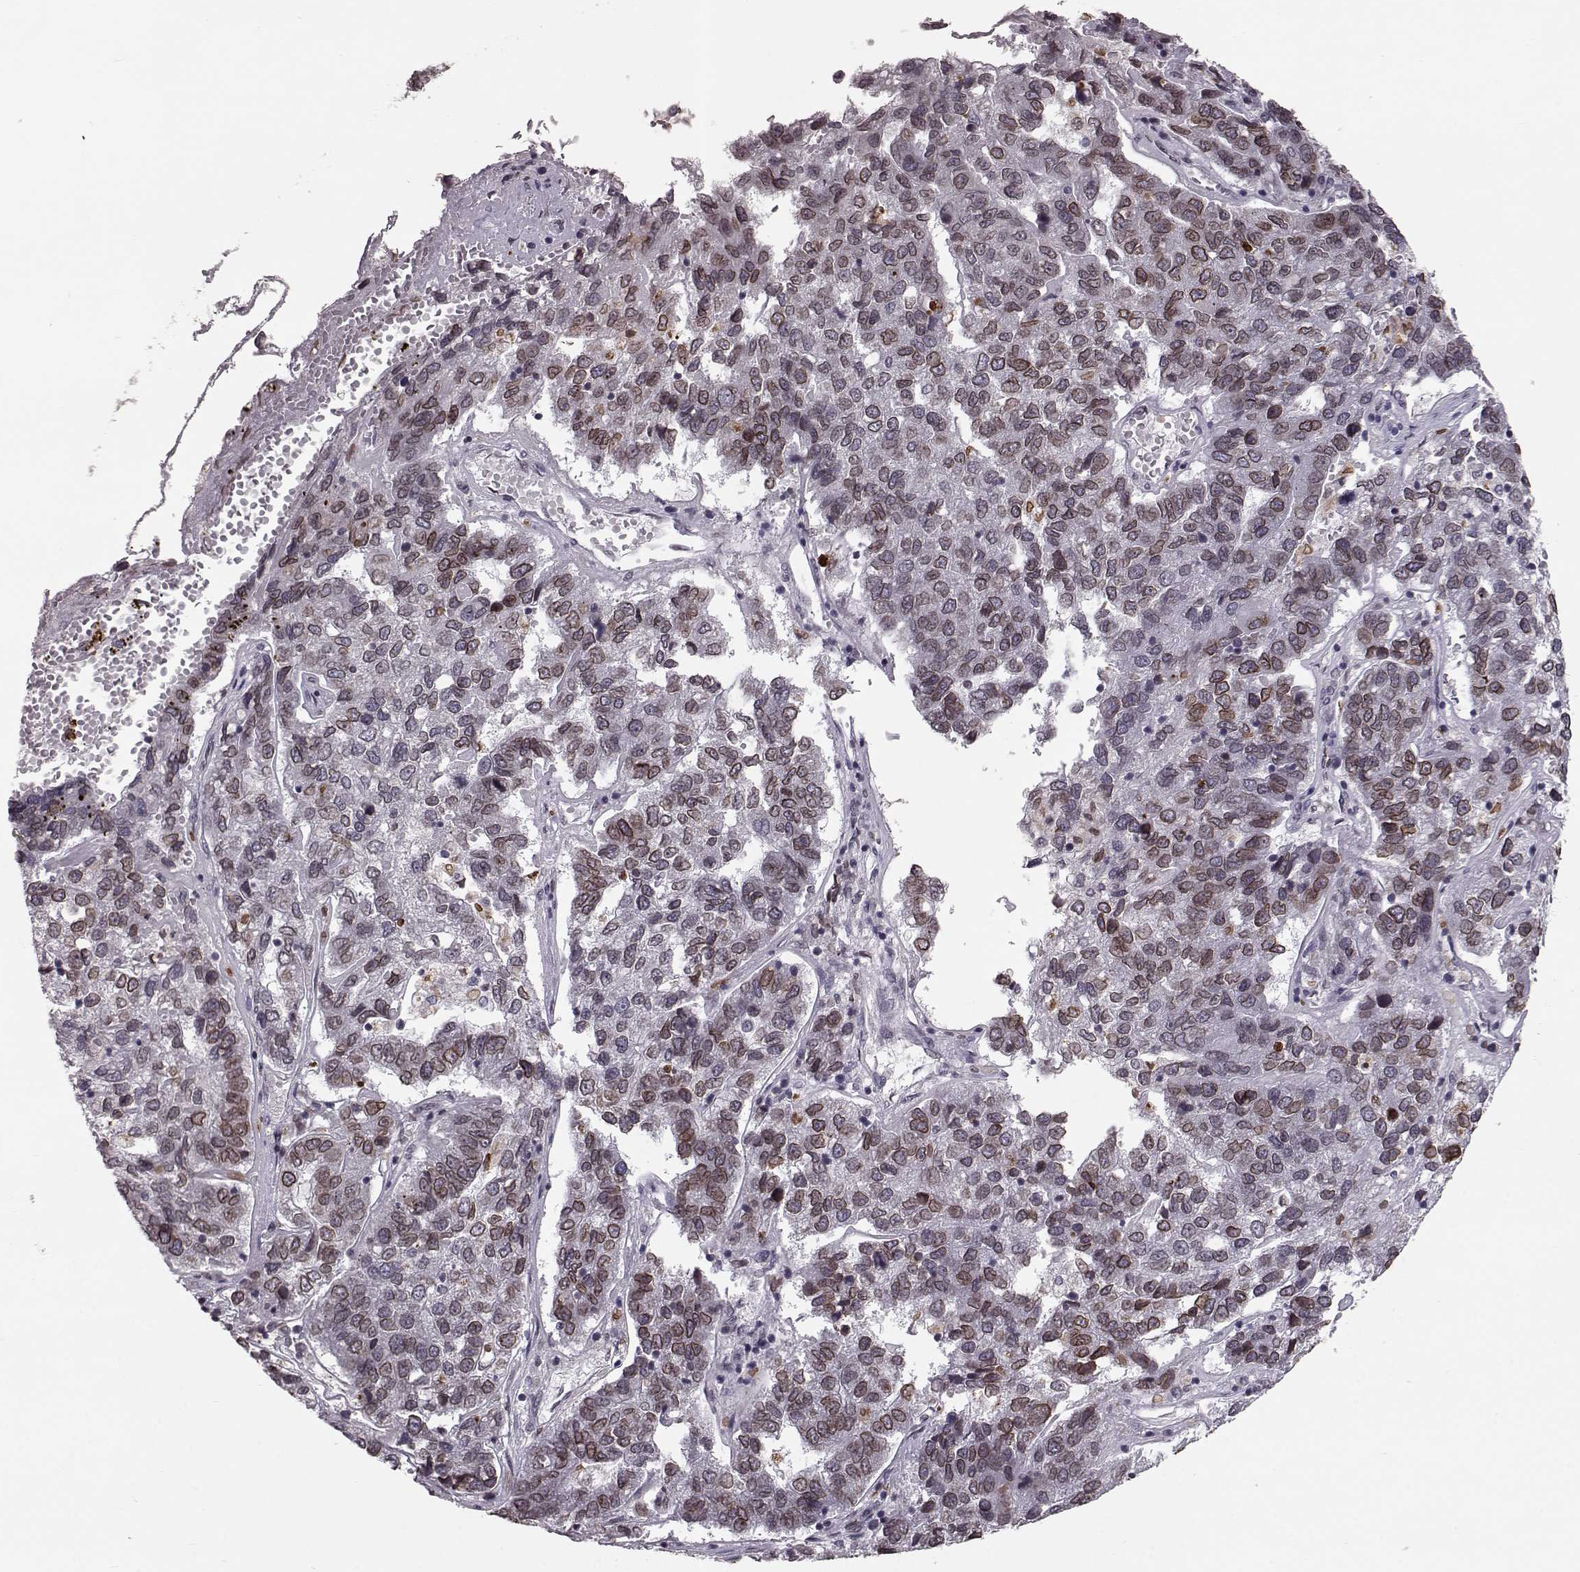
{"staining": {"intensity": "moderate", "quantity": "<25%", "location": "cytoplasmic/membranous,nuclear"}, "tissue": "pancreatic cancer", "cell_type": "Tumor cells", "image_type": "cancer", "snomed": [{"axis": "morphology", "description": "Adenocarcinoma, NOS"}, {"axis": "topography", "description": "Pancreas"}], "caption": "Adenocarcinoma (pancreatic) tissue exhibits moderate cytoplasmic/membranous and nuclear expression in about <25% of tumor cells", "gene": "NUP37", "patient": {"sex": "female", "age": 61}}